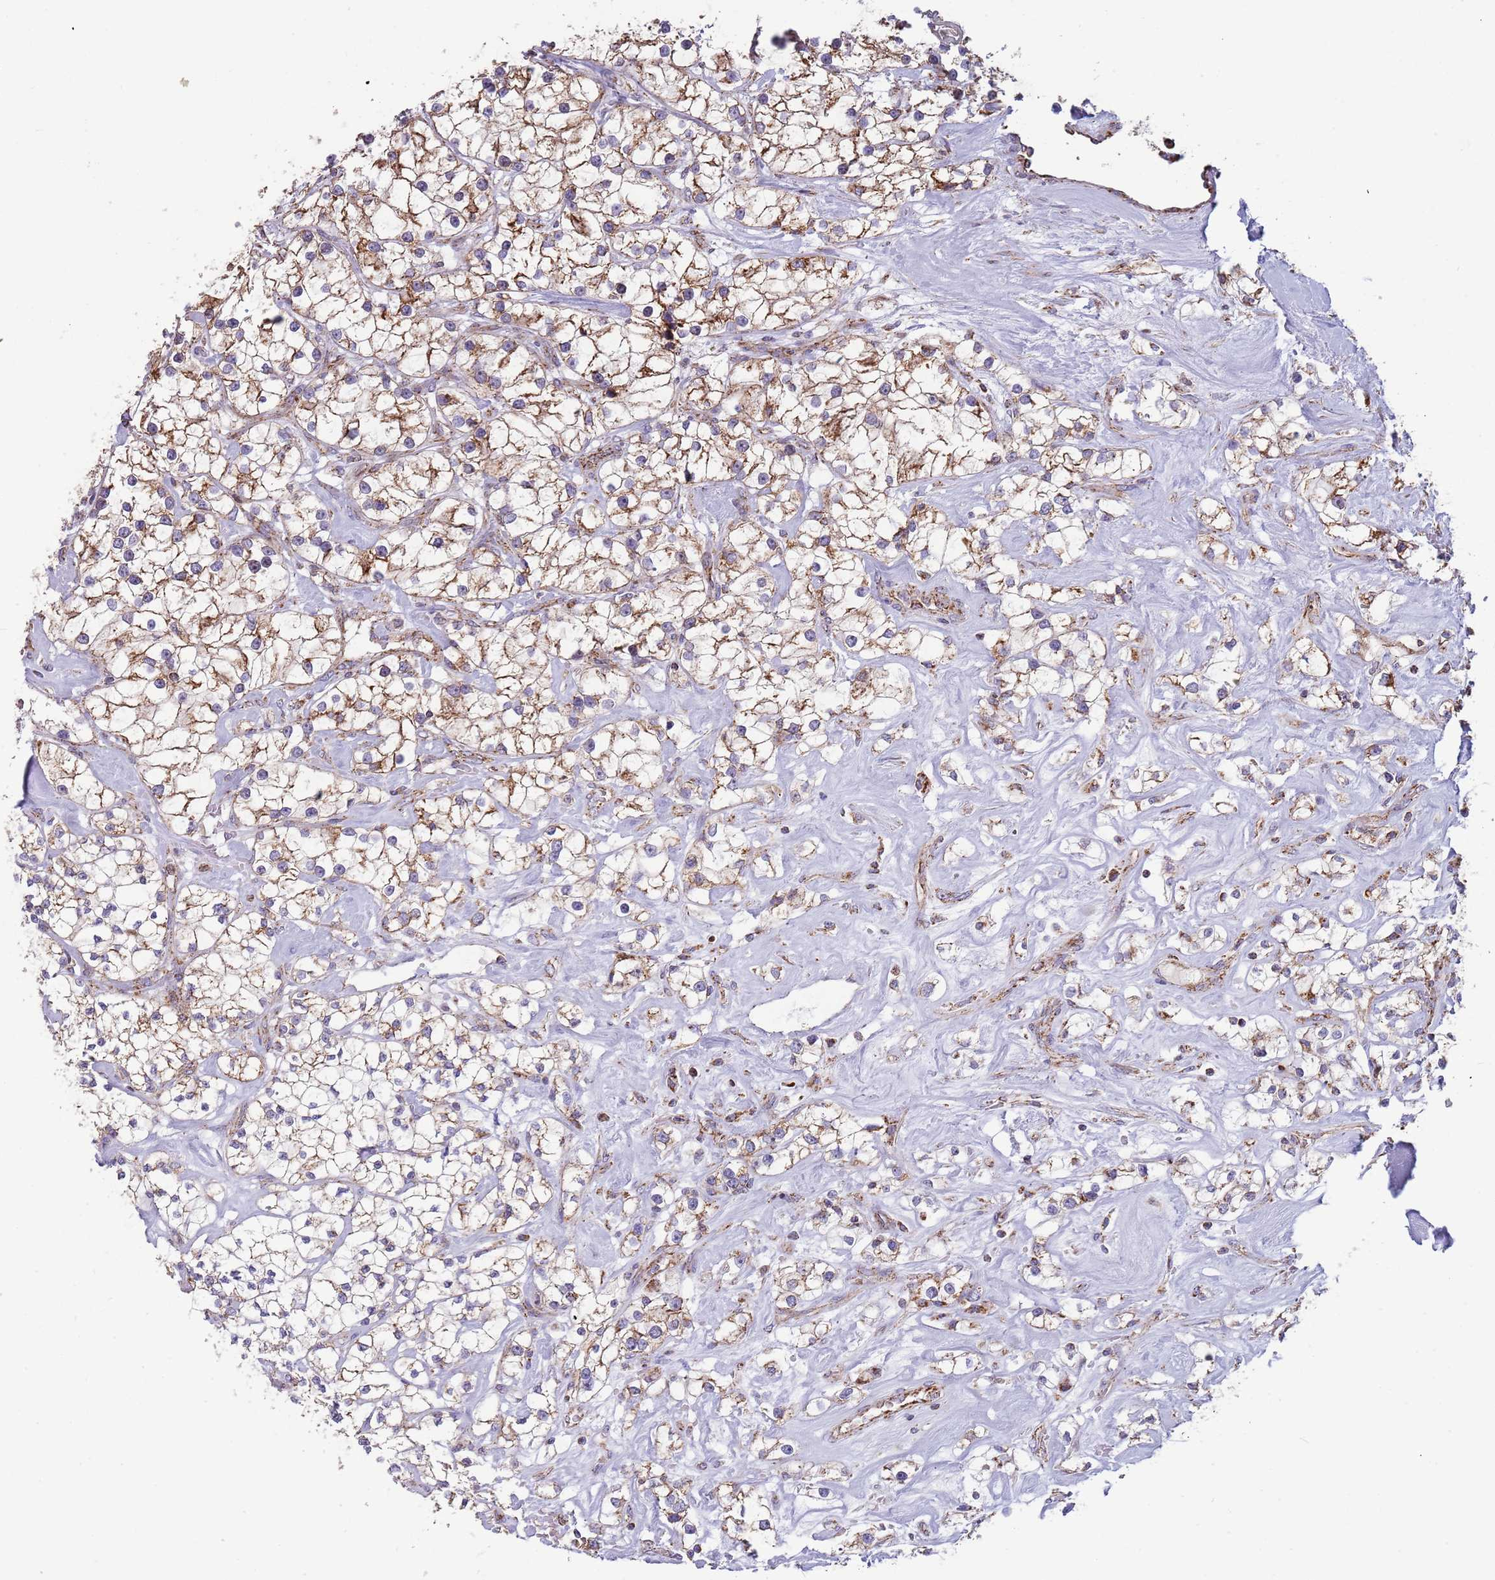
{"staining": {"intensity": "moderate", "quantity": ">75%", "location": "cytoplasmic/membranous"}, "tissue": "renal cancer", "cell_type": "Tumor cells", "image_type": "cancer", "snomed": [{"axis": "morphology", "description": "Adenocarcinoma, NOS"}, {"axis": "topography", "description": "Kidney"}], "caption": "Immunohistochemical staining of human adenocarcinoma (renal) reveals moderate cytoplasmic/membranous protein staining in about >75% of tumor cells.", "gene": "VPS16", "patient": {"sex": "male", "age": 77}}